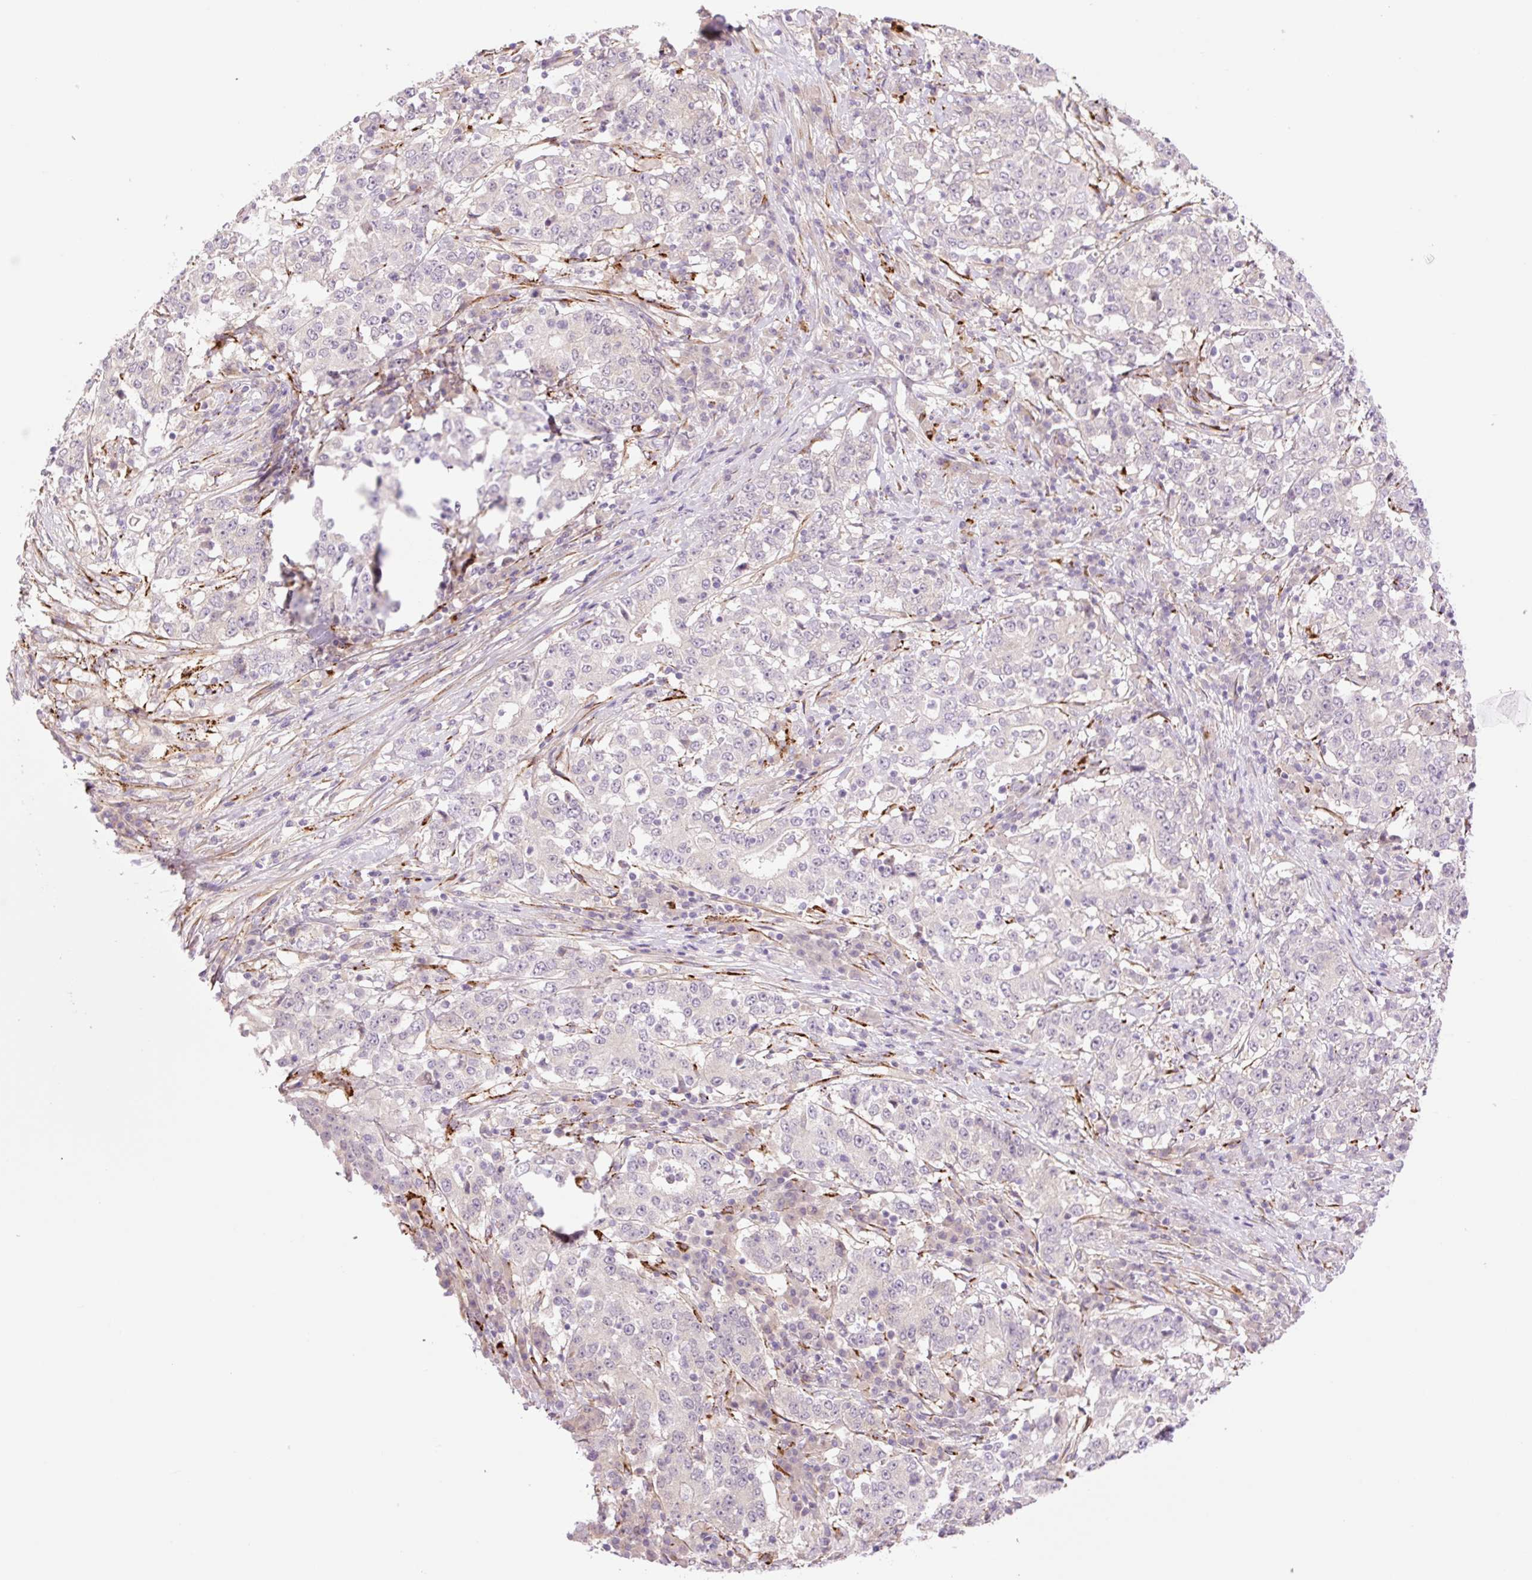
{"staining": {"intensity": "negative", "quantity": "none", "location": "none"}, "tissue": "stomach cancer", "cell_type": "Tumor cells", "image_type": "cancer", "snomed": [{"axis": "morphology", "description": "Adenocarcinoma, NOS"}, {"axis": "topography", "description": "Stomach"}], "caption": "Immunohistochemistry (IHC) image of neoplastic tissue: human adenocarcinoma (stomach) stained with DAB demonstrates no significant protein positivity in tumor cells.", "gene": "COL5A1", "patient": {"sex": "male", "age": 59}}